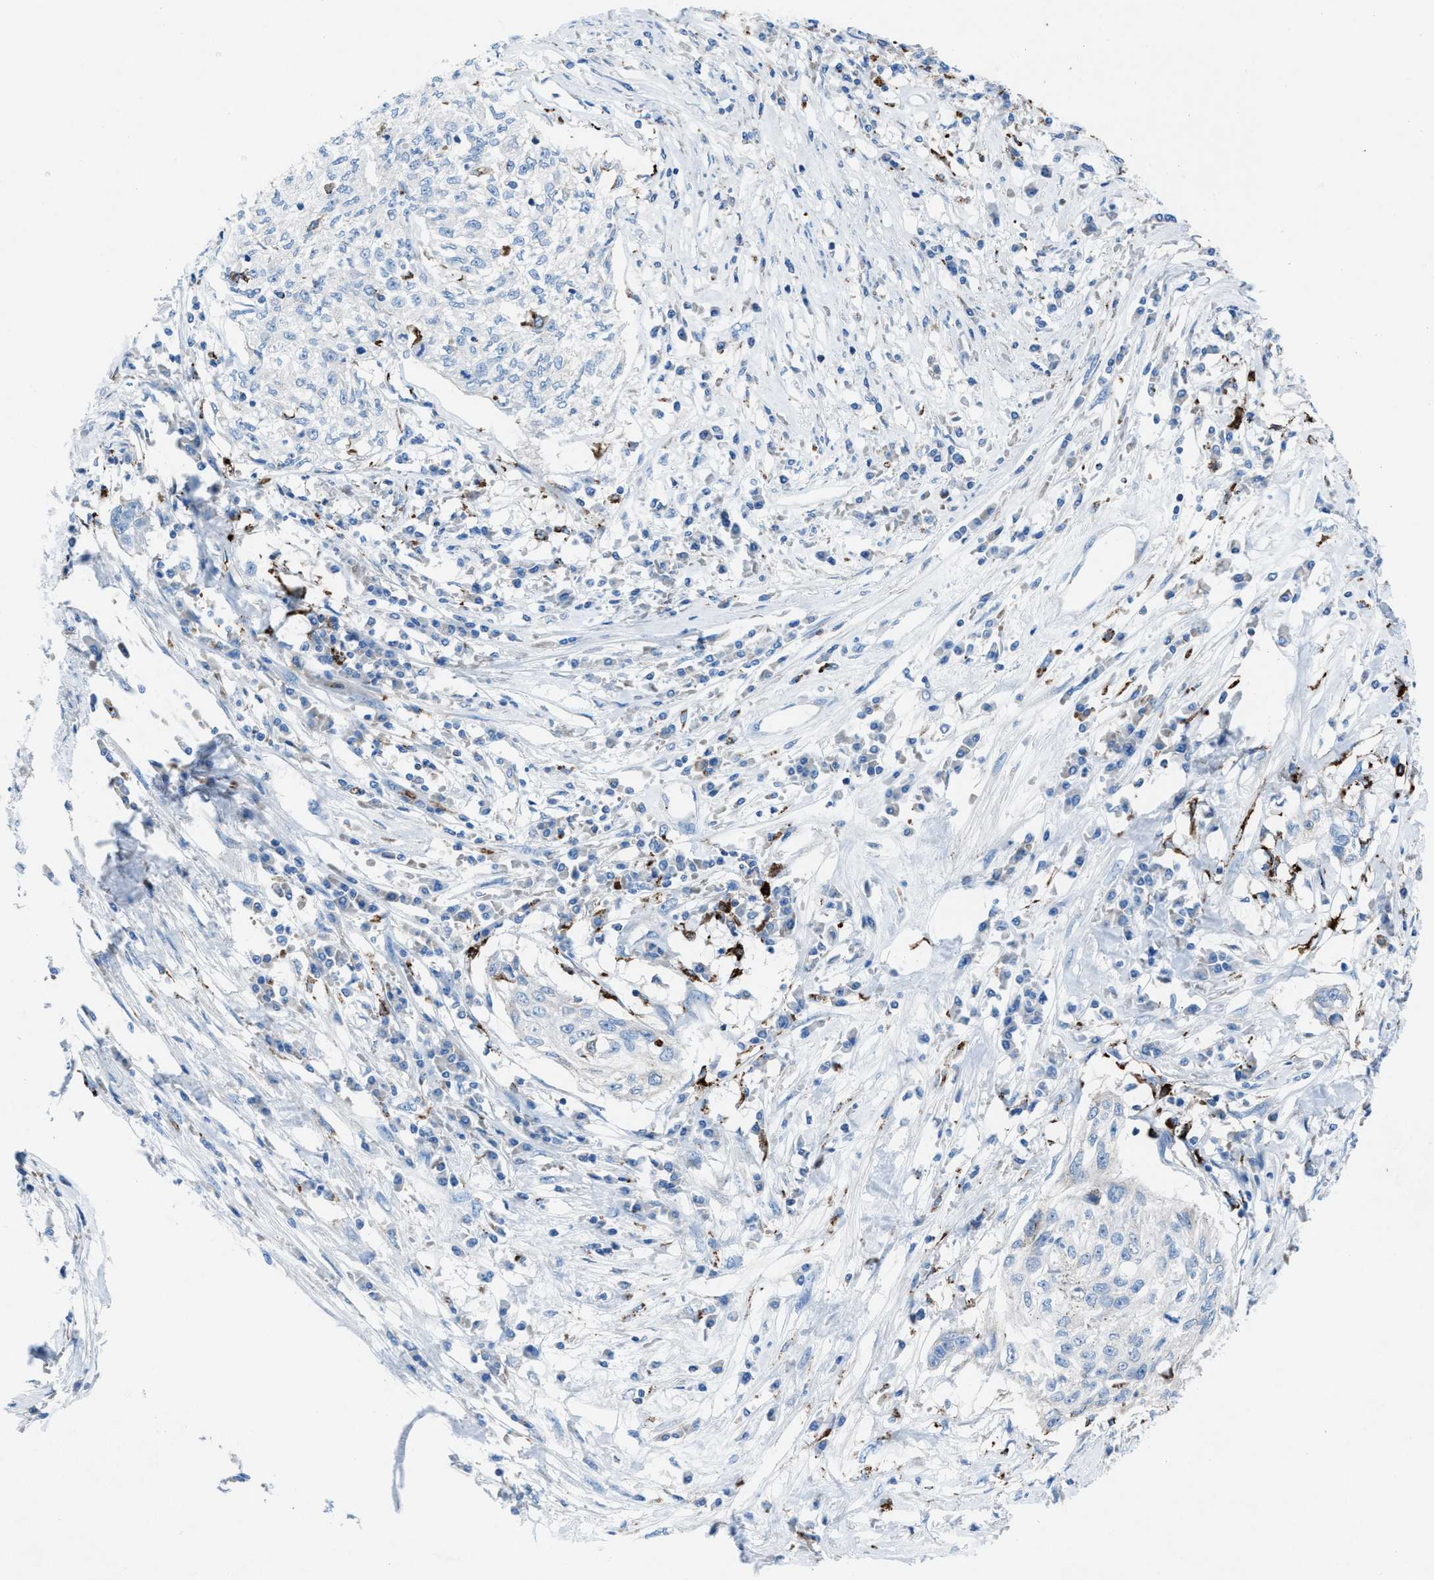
{"staining": {"intensity": "negative", "quantity": "none", "location": "none"}, "tissue": "cervical cancer", "cell_type": "Tumor cells", "image_type": "cancer", "snomed": [{"axis": "morphology", "description": "Squamous cell carcinoma, NOS"}, {"axis": "topography", "description": "Cervix"}], "caption": "High power microscopy micrograph of an immunohistochemistry micrograph of squamous cell carcinoma (cervical), revealing no significant staining in tumor cells. (DAB (3,3'-diaminobenzidine) IHC, high magnification).", "gene": "CD1B", "patient": {"sex": "female", "age": 57}}